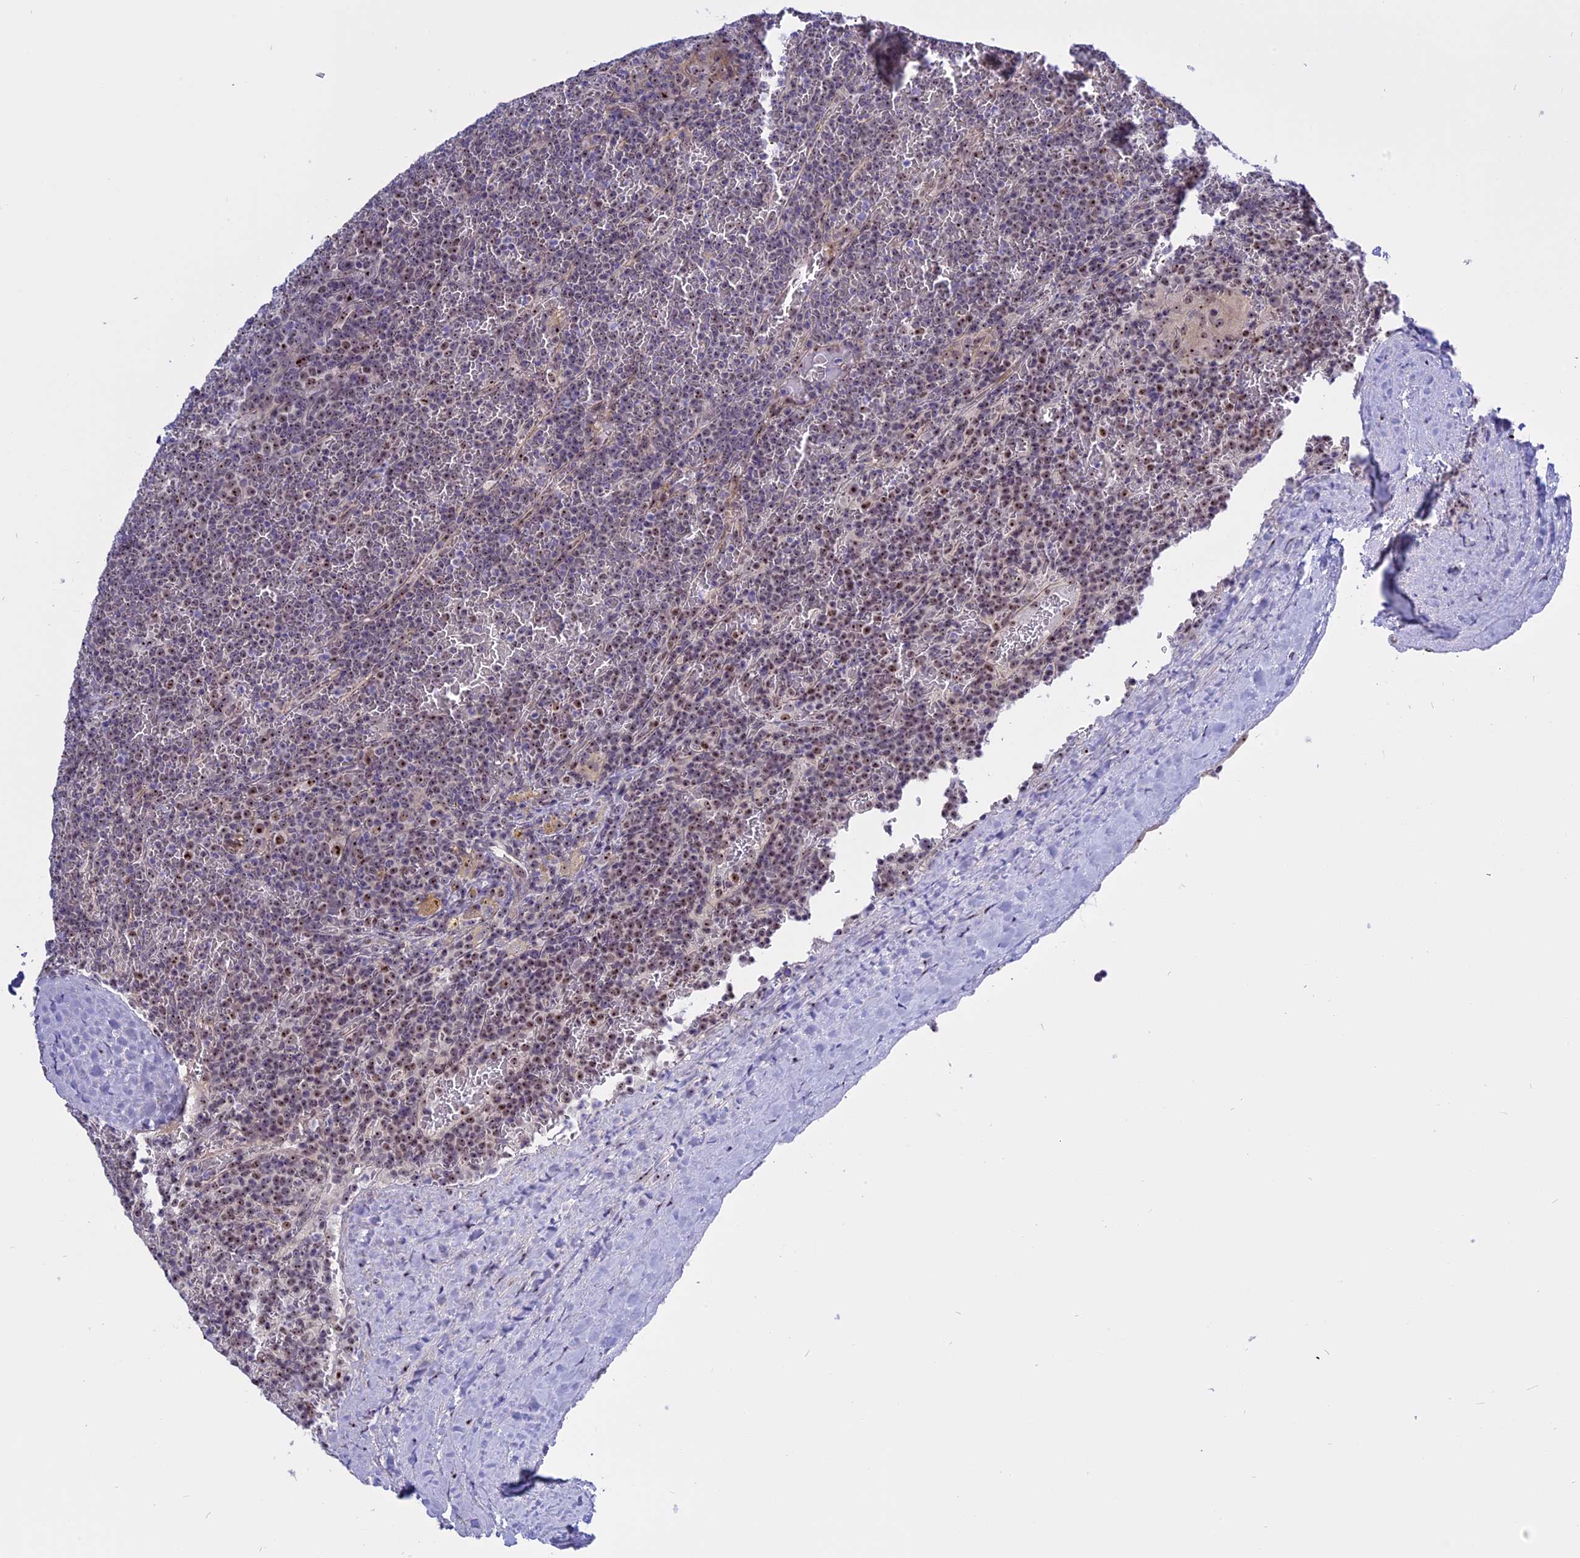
{"staining": {"intensity": "weak", "quantity": ">75%", "location": "nuclear"}, "tissue": "lymphoma", "cell_type": "Tumor cells", "image_type": "cancer", "snomed": [{"axis": "morphology", "description": "Malignant lymphoma, non-Hodgkin's type, Low grade"}, {"axis": "topography", "description": "Spleen"}], "caption": "Immunohistochemical staining of human malignant lymphoma, non-Hodgkin's type (low-grade) exhibits low levels of weak nuclear positivity in about >75% of tumor cells. Immunohistochemistry stains the protein in brown and the nuclei are stained blue.", "gene": "TBL3", "patient": {"sex": "female", "age": 19}}